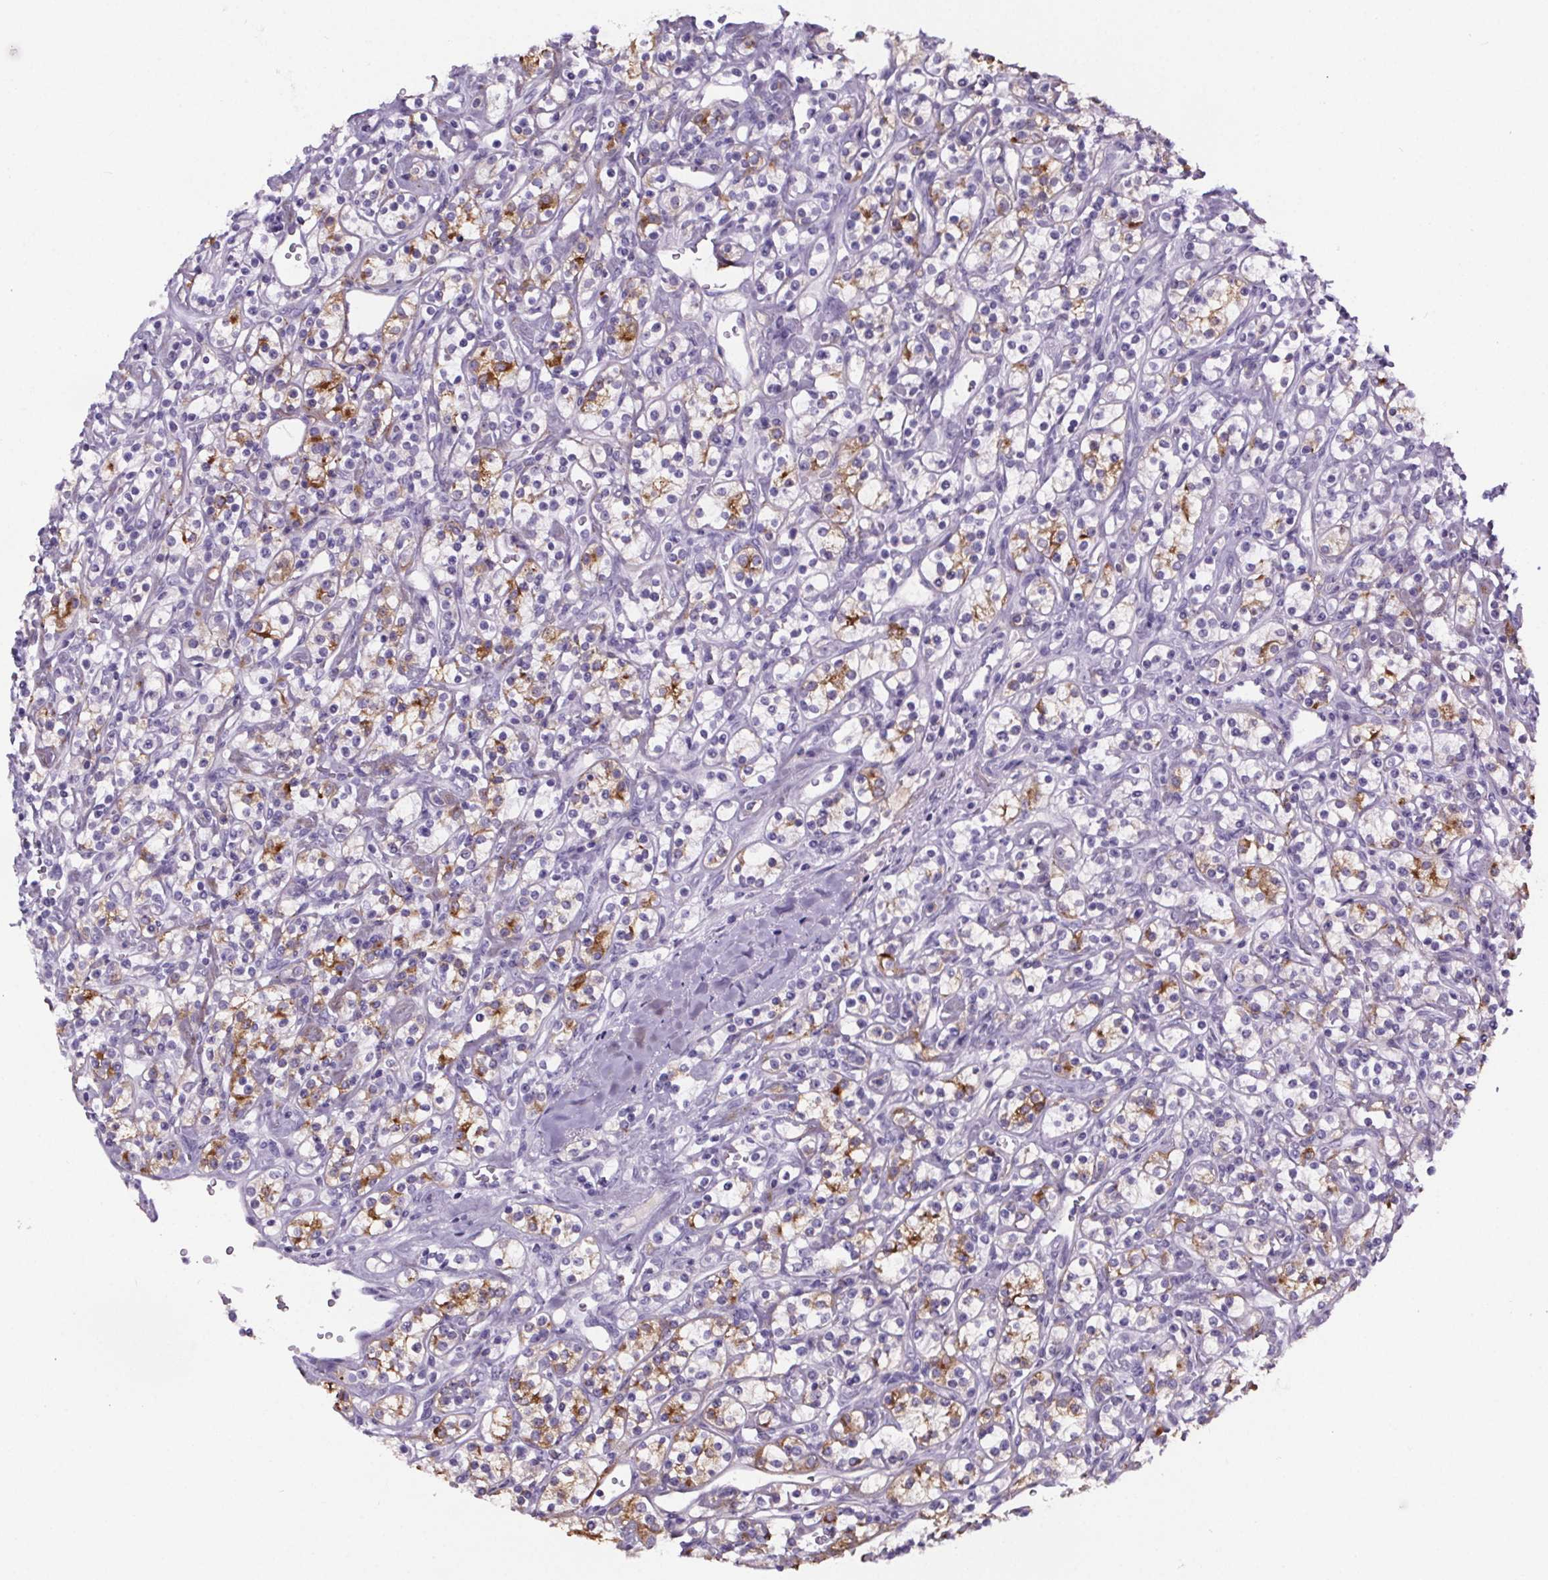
{"staining": {"intensity": "moderate", "quantity": "25%-75%", "location": "cytoplasmic/membranous"}, "tissue": "renal cancer", "cell_type": "Tumor cells", "image_type": "cancer", "snomed": [{"axis": "morphology", "description": "Adenocarcinoma, NOS"}, {"axis": "topography", "description": "Kidney"}], "caption": "Protein expression analysis of renal cancer displays moderate cytoplasmic/membranous expression in about 25%-75% of tumor cells. The staining was performed using DAB to visualize the protein expression in brown, while the nuclei were stained in blue with hematoxylin (Magnification: 20x).", "gene": "CUBN", "patient": {"sex": "male", "age": 77}}